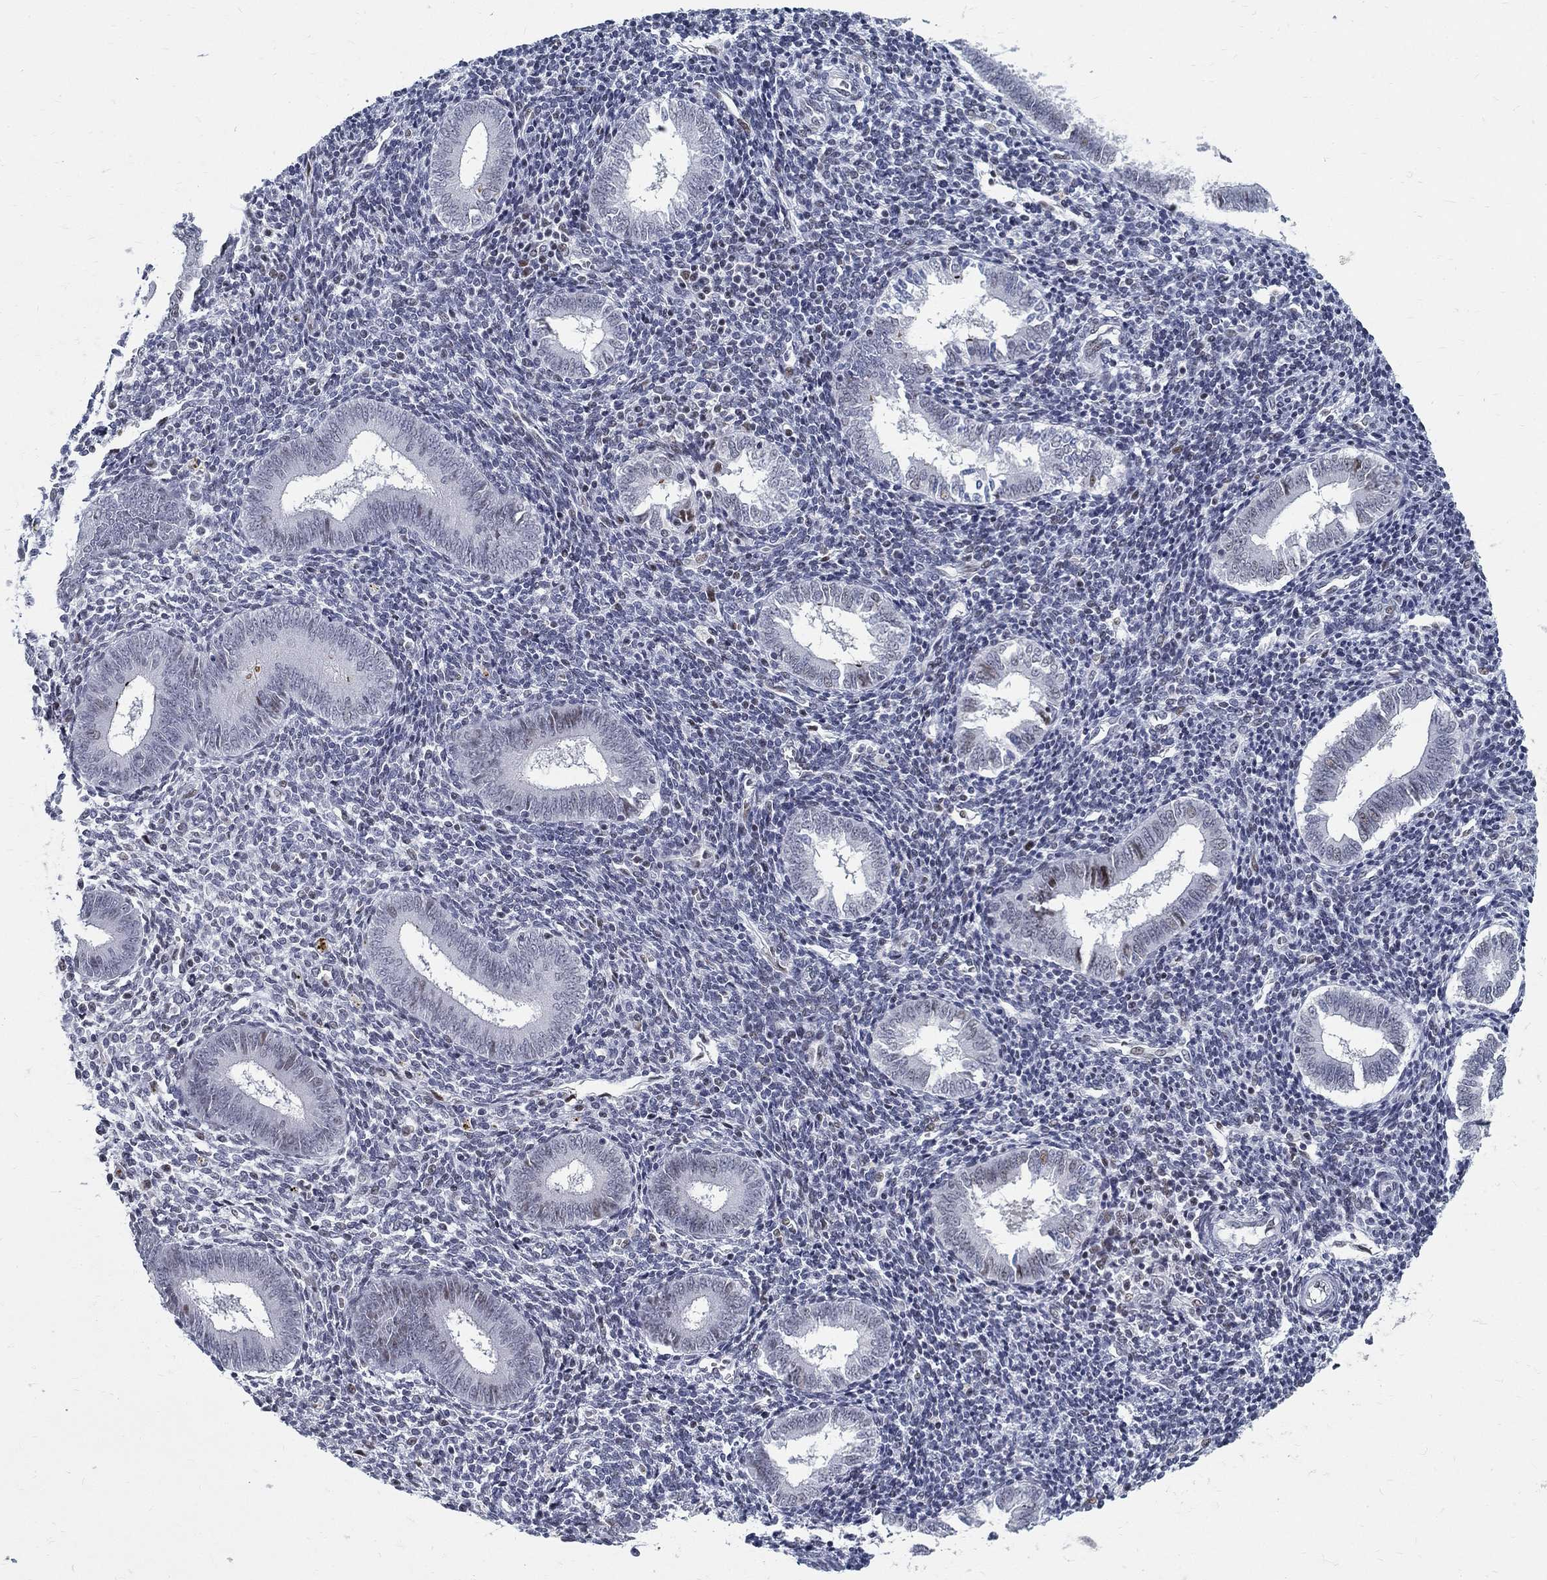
{"staining": {"intensity": "negative", "quantity": "none", "location": "none"}, "tissue": "endometrium", "cell_type": "Cells in endometrial stroma", "image_type": "normal", "snomed": [{"axis": "morphology", "description": "Normal tissue, NOS"}, {"axis": "topography", "description": "Endometrium"}], "caption": "Immunohistochemistry micrograph of normal endometrium: endometrium stained with DAB (3,3'-diaminobenzidine) demonstrates no significant protein staining in cells in endometrial stroma.", "gene": "BHLHE22", "patient": {"sex": "female", "age": 25}}